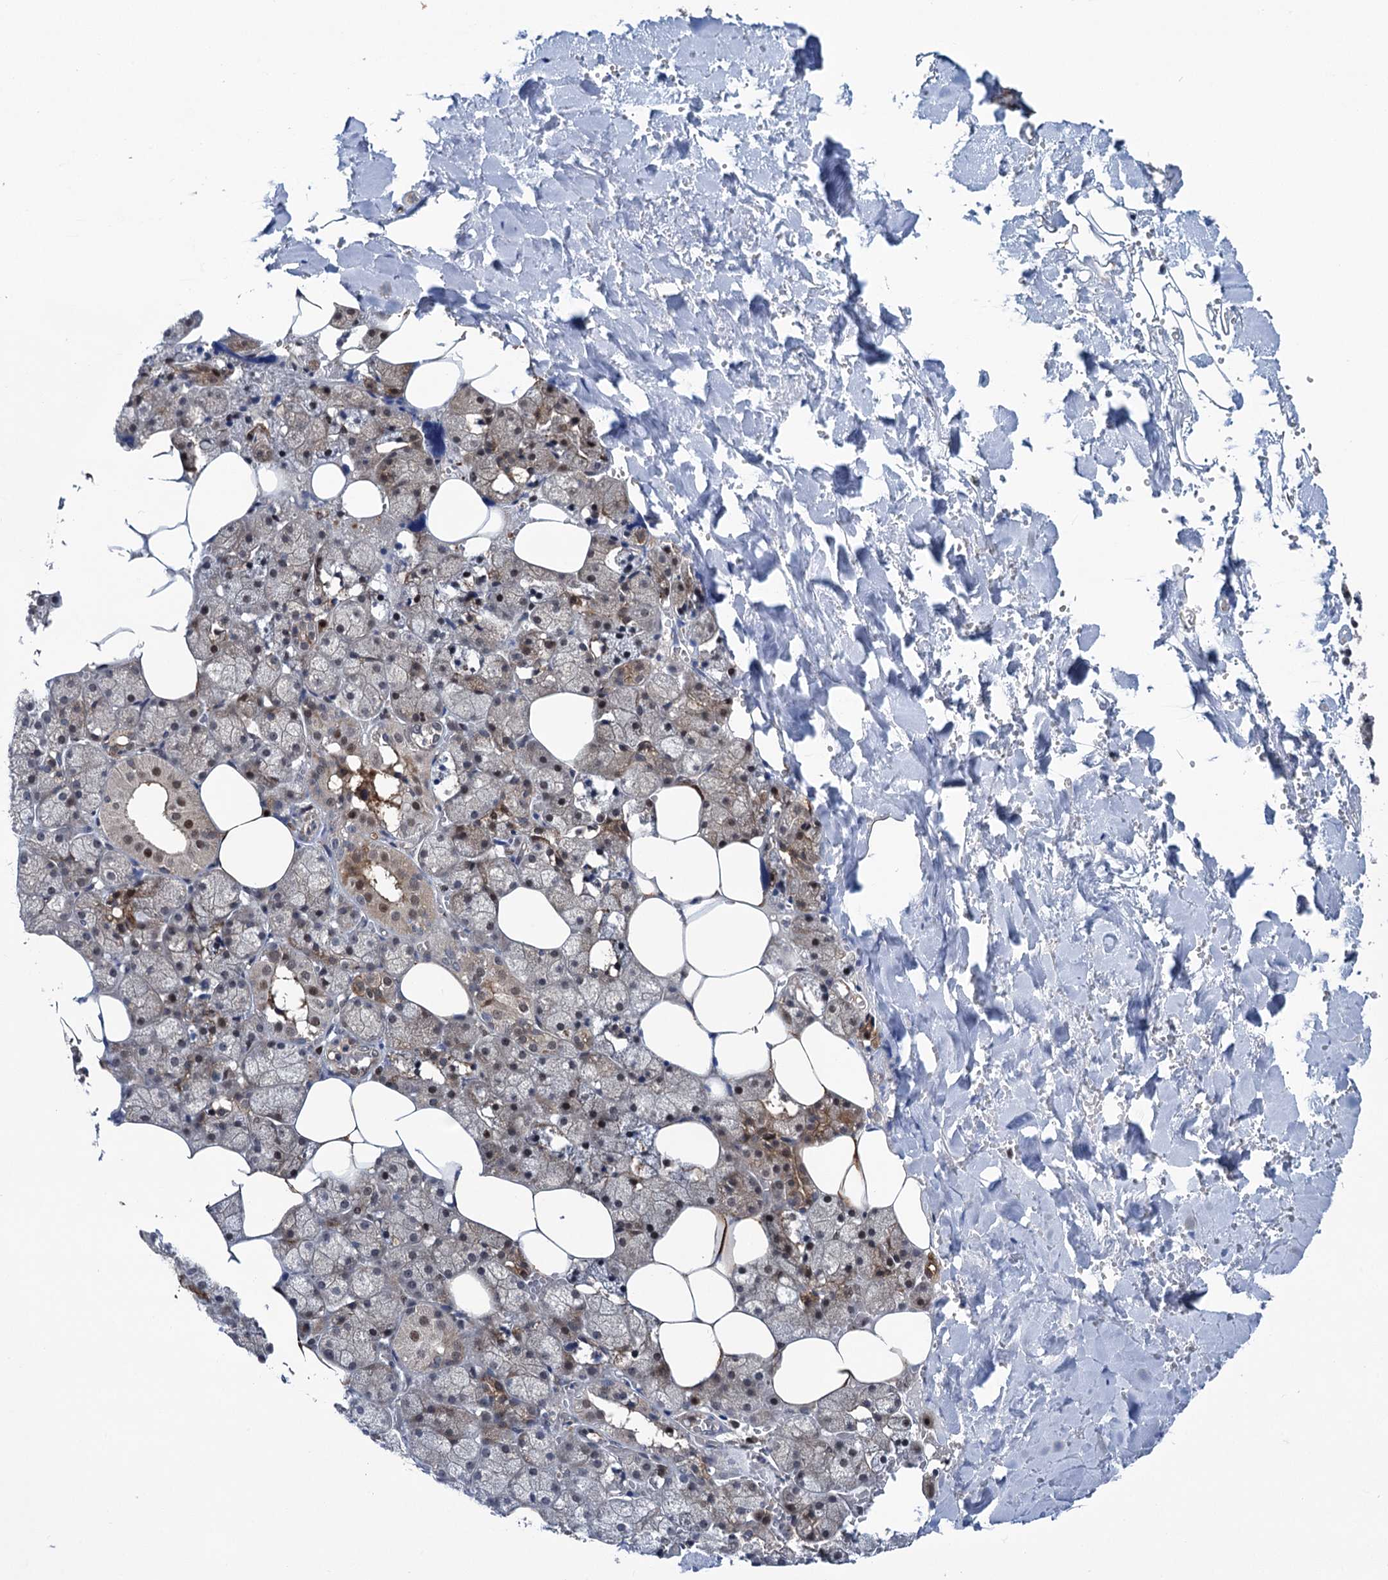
{"staining": {"intensity": "moderate", "quantity": "<25%", "location": "cytoplasmic/membranous,nuclear"}, "tissue": "salivary gland", "cell_type": "Glandular cells", "image_type": "normal", "snomed": [{"axis": "morphology", "description": "Normal tissue, NOS"}, {"axis": "topography", "description": "Salivary gland"}], "caption": "Human salivary gland stained with a brown dye shows moderate cytoplasmic/membranous,nuclear positive staining in approximately <25% of glandular cells.", "gene": "GPBP1", "patient": {"sex": "male", "age": 62}}